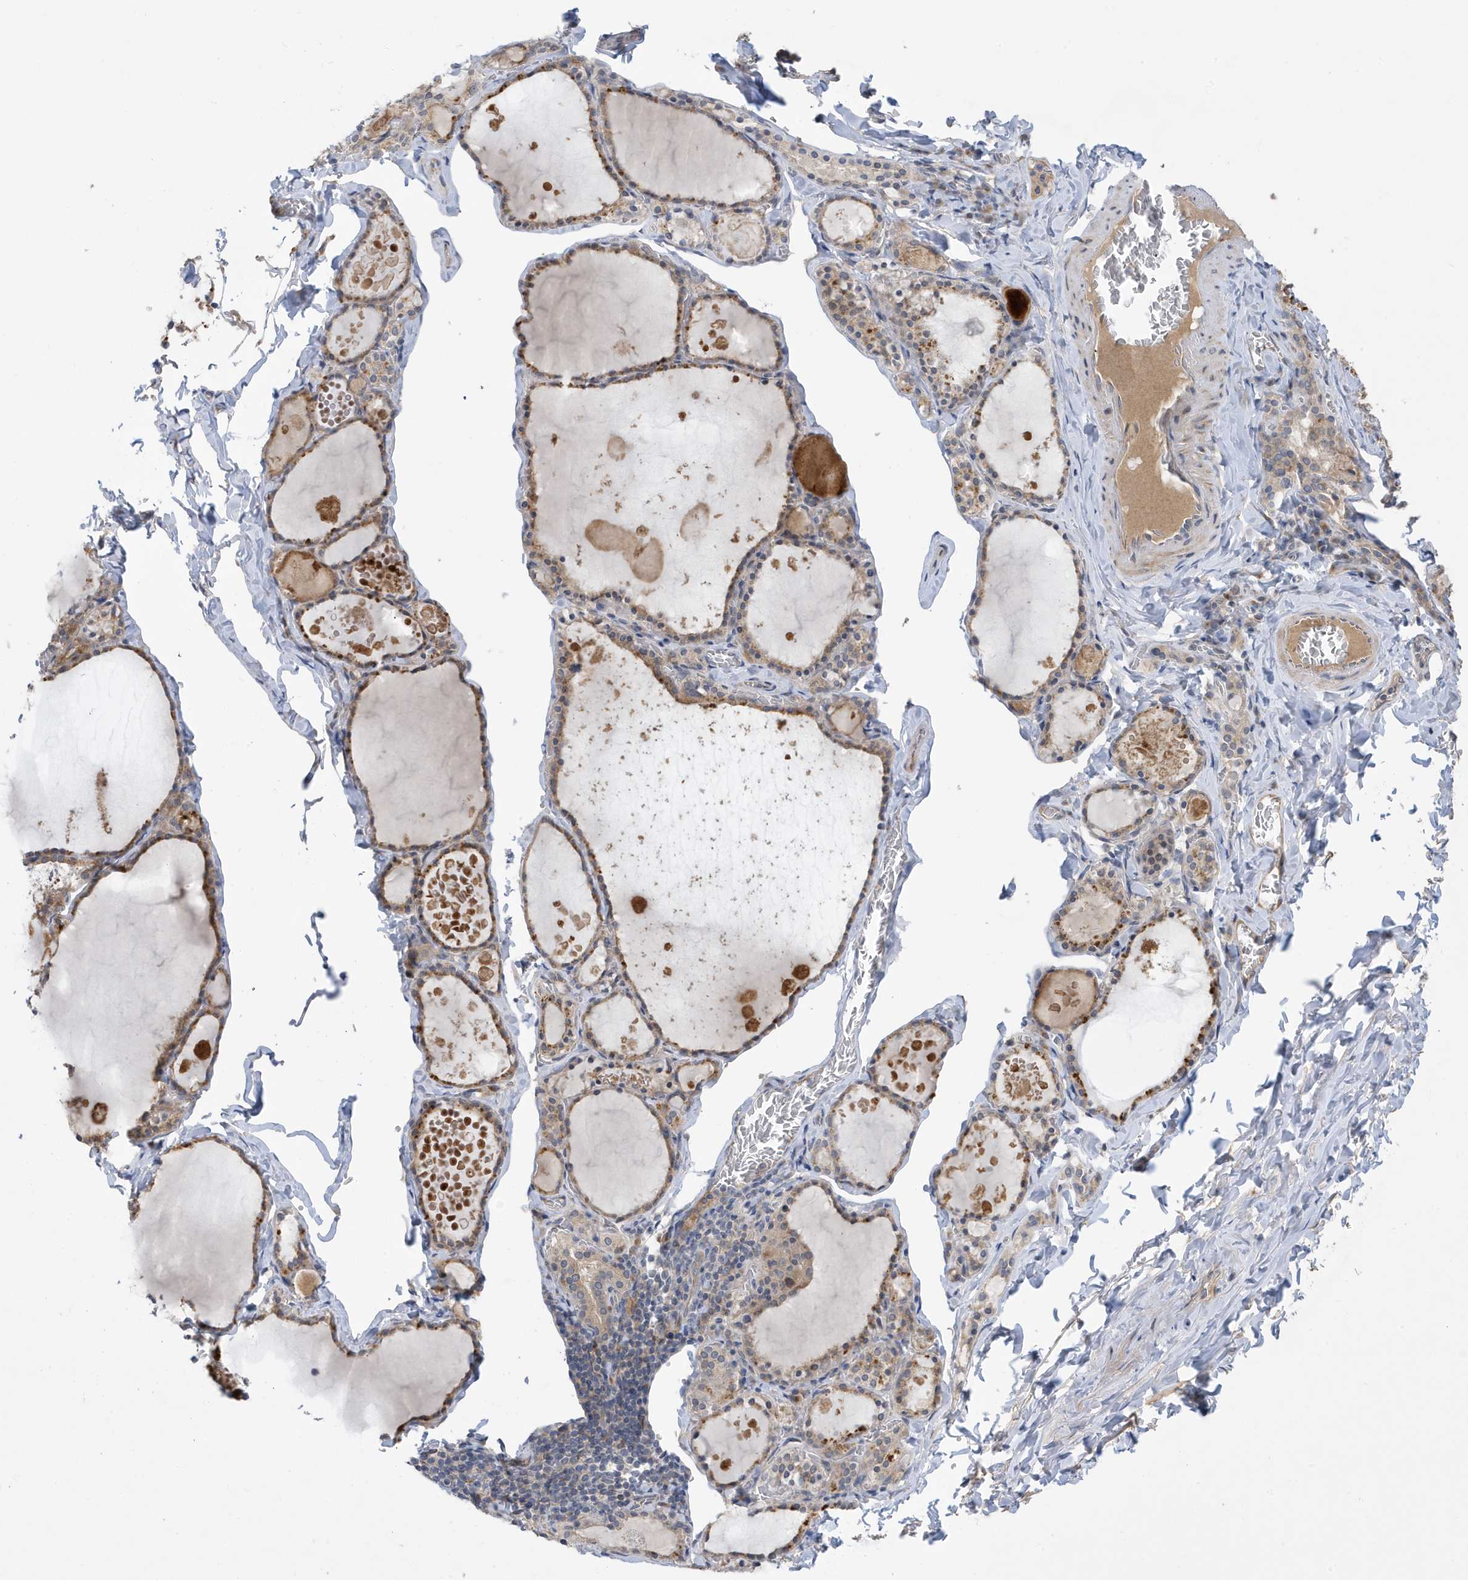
{"staining": {"intensity": "moderate", "quantity": ">75%", "location": "cytoplasmic/membranous"}, "tissue": "thyroid gland", "cell_type": "Glandular cells", "image_type": "normal", "snomed": [{"axis": "morphology", "description": "Normal tissue, NOS"}, {"axis": "topography", "description": "Thyroid gland"}], "caption": "Moderate cytoplasmic/membranous protein positivity is seen in about >75% of glandular cells in thyroid gland. The staining is performed using DAB (3,3'-diaminobenzidine) brown chromogen to label protein expression. The nuclei are counter-stained blue using hematoxylin.", "gene": "LAPTM4A", "patient": {"sex": "male", "age": 56}}